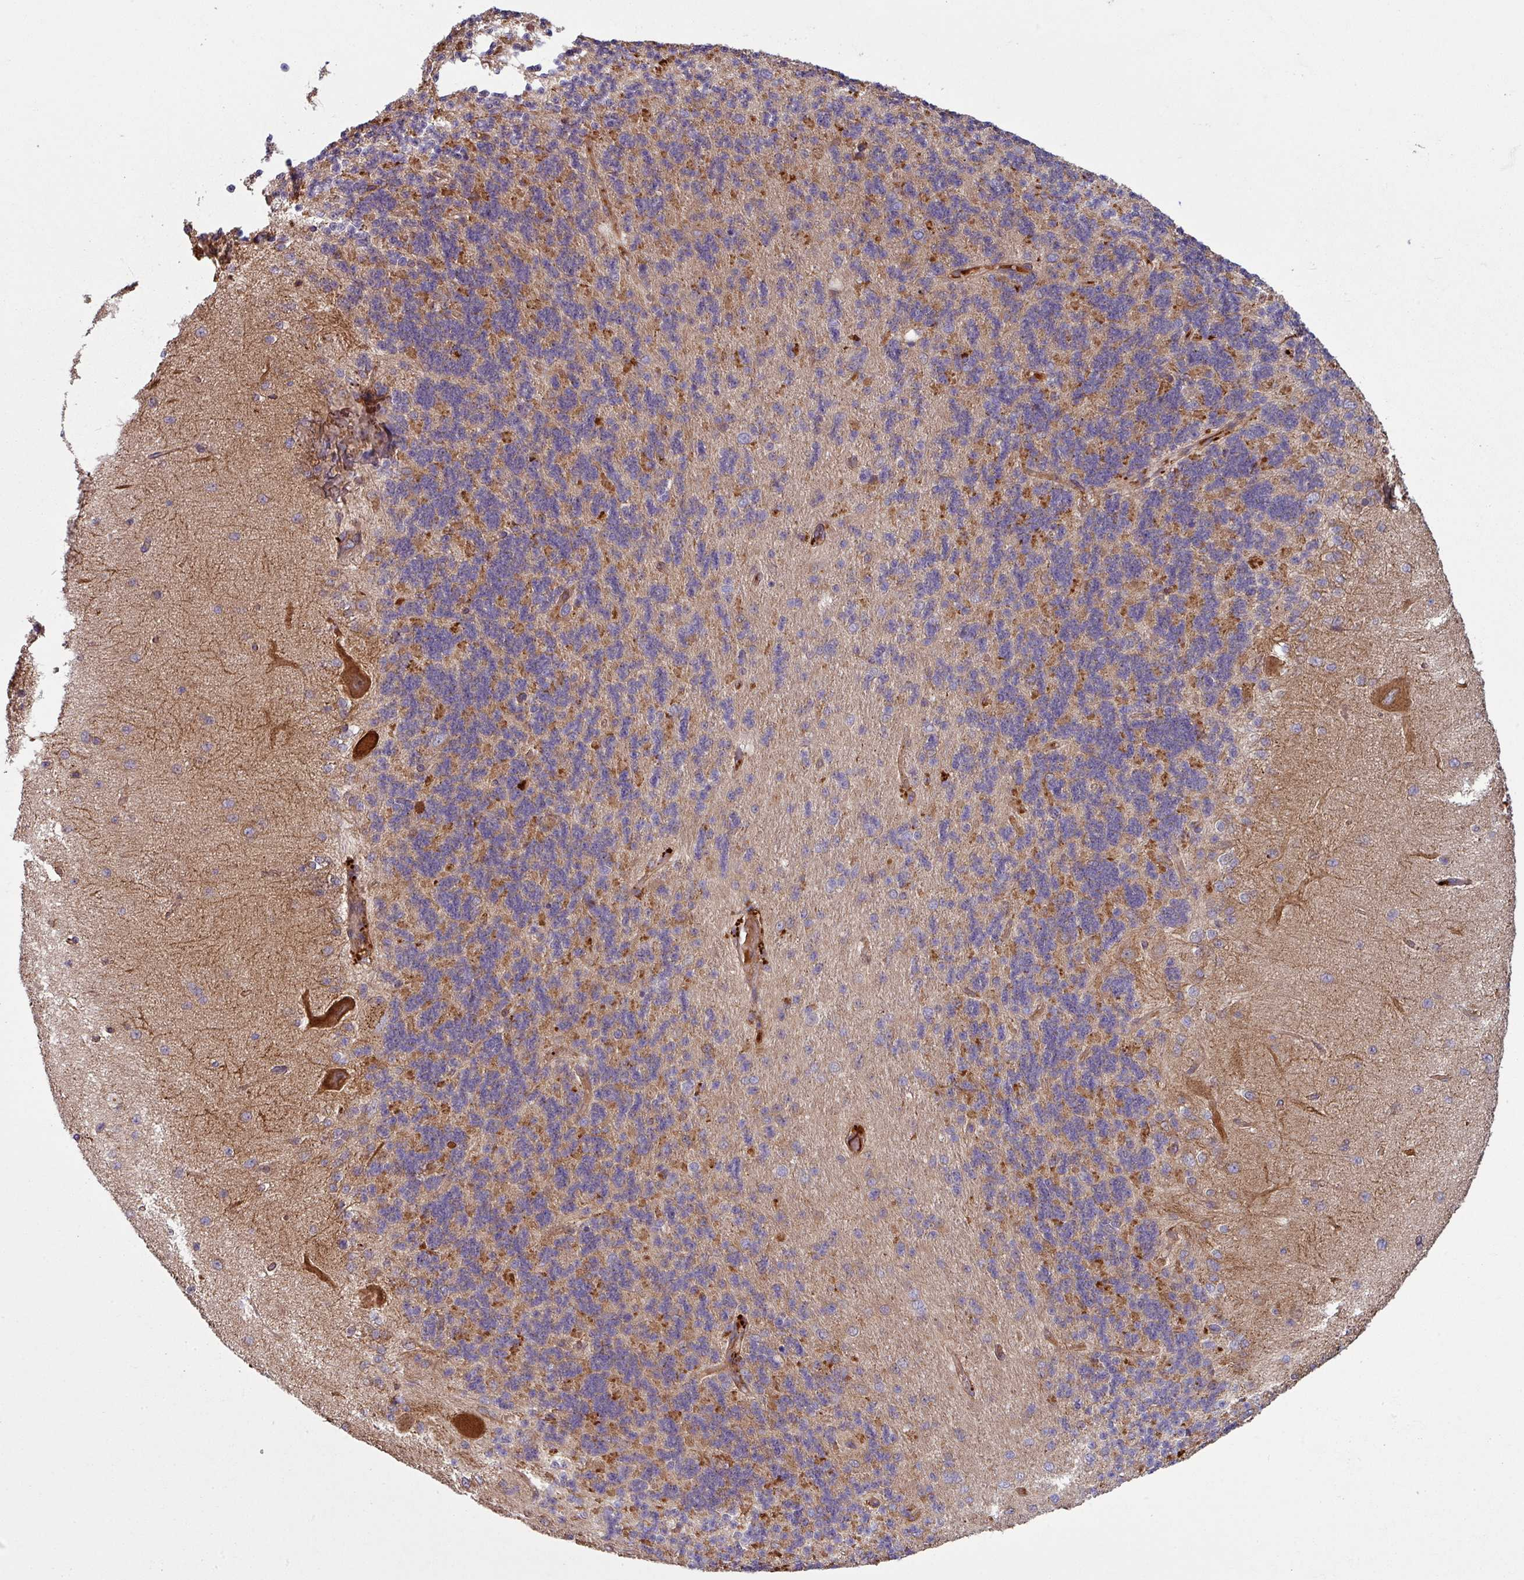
{"staining": {"intensity": "strong", "quantity": ">75%", "location": "cytoplasmic/membranous"}, "tissue": "cerebellum", "cell_type": "Cells in granular layer", "image_type": "normal", "snomed": [{"axis": "morphology", "description": "Normal tissue, NOS"}, {"axis": "topography", "description": "Cerebellum"}], "caption": "This micrograph shows benign cerebellum stained with IHC to label a protein in brown. The cytoplasmic/membranous of cells in granular layer show strong positivity for the protein. Nuclei are counter-stained blue.", "gene": "SNRNP25", "patient": {"sex": "female", "age": 29}}